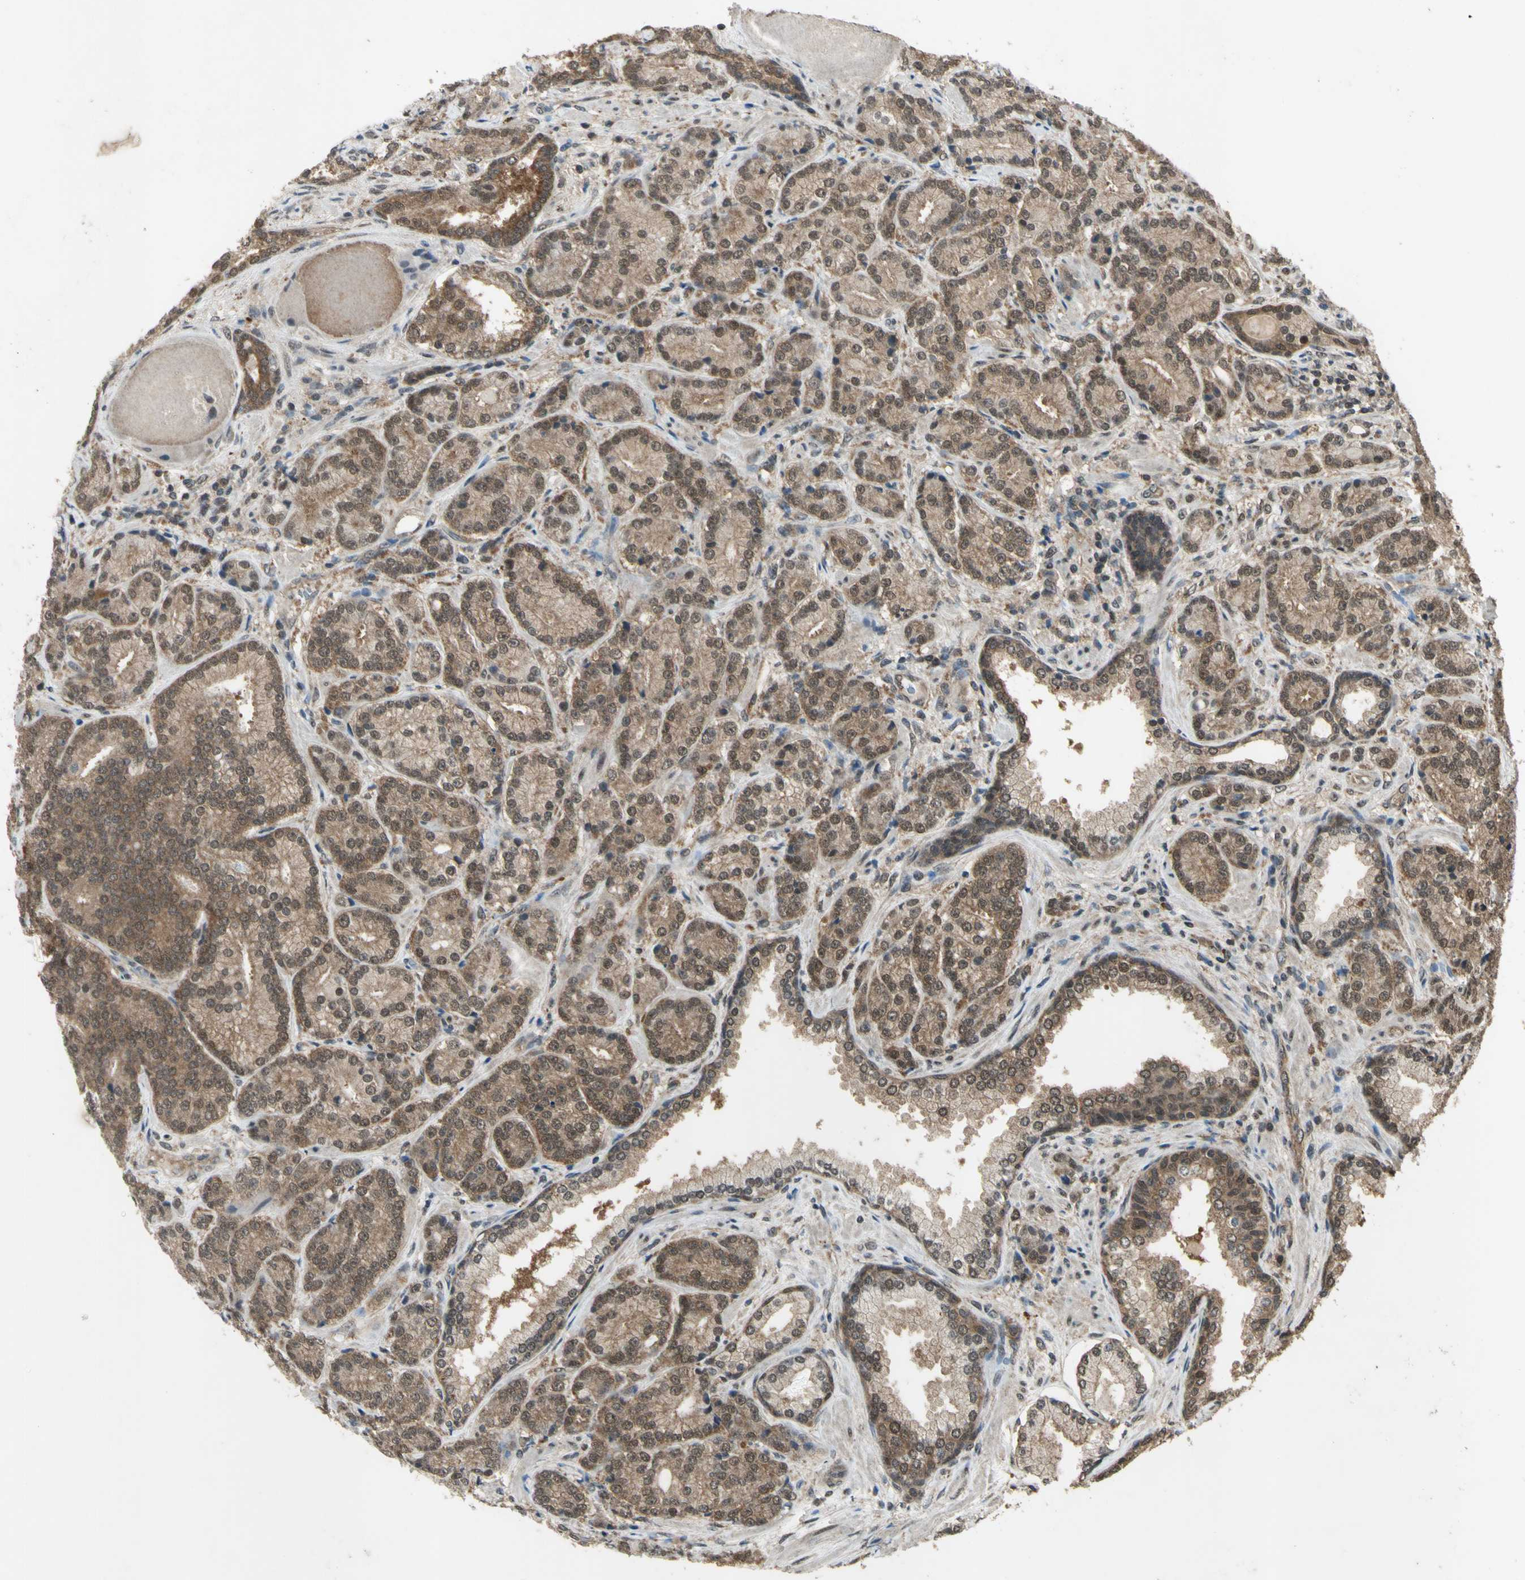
{"staining": {"intensity": "moderate", "quantity": ">75%", "location": "cytoplasmic/membranous"}, "tissue": "prostate cancer", "cell_type": "Tumor cells", "image_type": "cancer", "snomed": [{"axis": "morphology", "description": "Adenocarcinoma, High grade"}, {"axis": "topography", "description": "Prostate"}], "caption": "Tumor cells reveal moderate cytoplasmic/membranous expression in about >75% of cells in prostate cancer.", "gene": "PSMD5", "patient": {"sex": "male", "age": 61}}